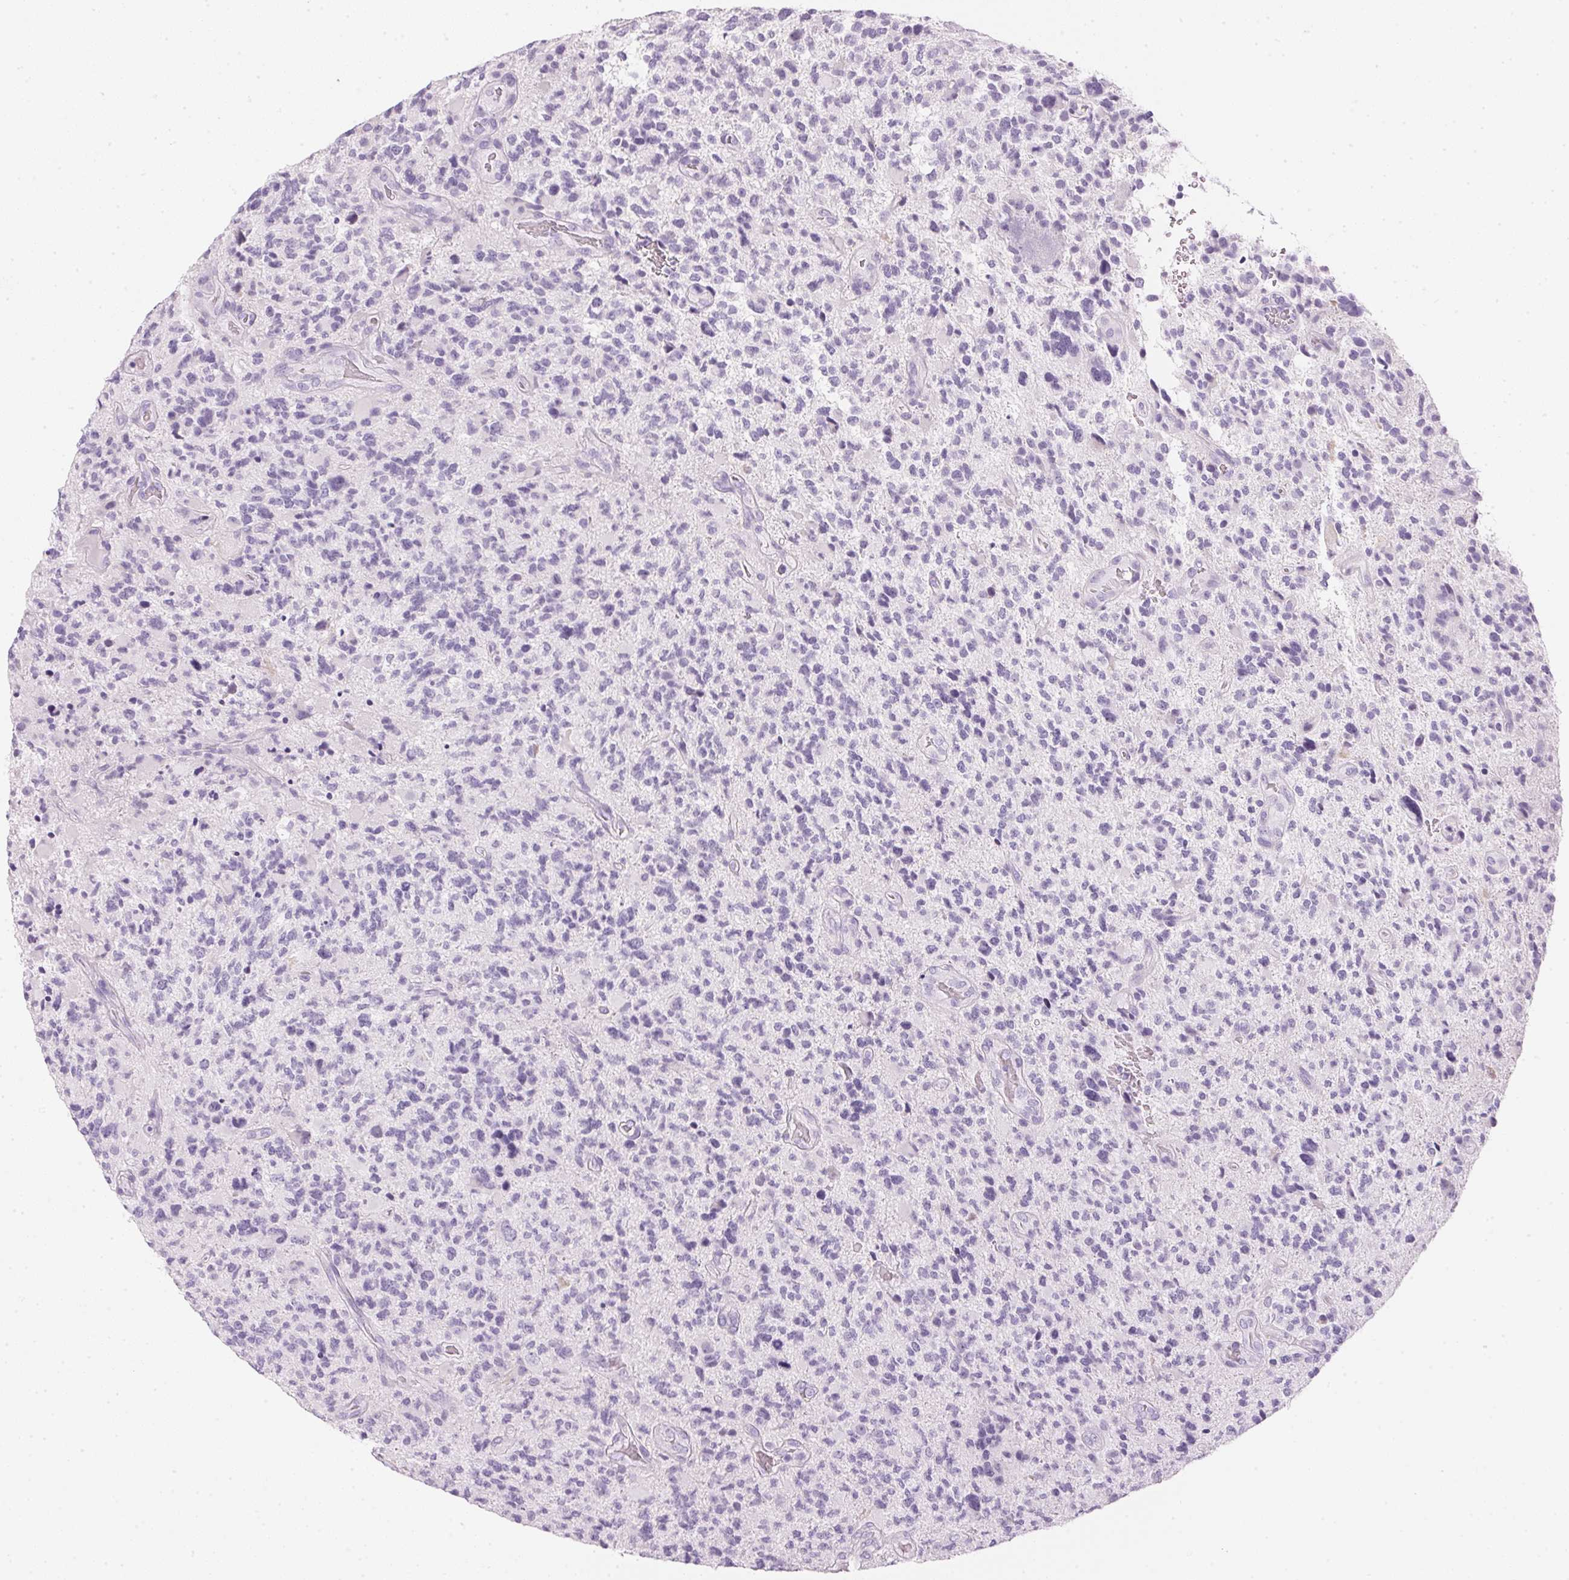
{"staining": {"intensity": "negative", "quantity": "none", "location": "none"}, "tissue": "glioma", "cell_type": "Tumor cells", "image_type": "cancer", "snomed": [{"axis": "morphology", "description": "Glioma, malignant, High grade"}, {"axis": "topography", "description": "Brain"}], "caption": "DAB immunohistochemical staining of human glioma reveals no significant expression in tumor cells.", "gene": "IGFBP1", "patient": {"sex": "female", "age": 71}}